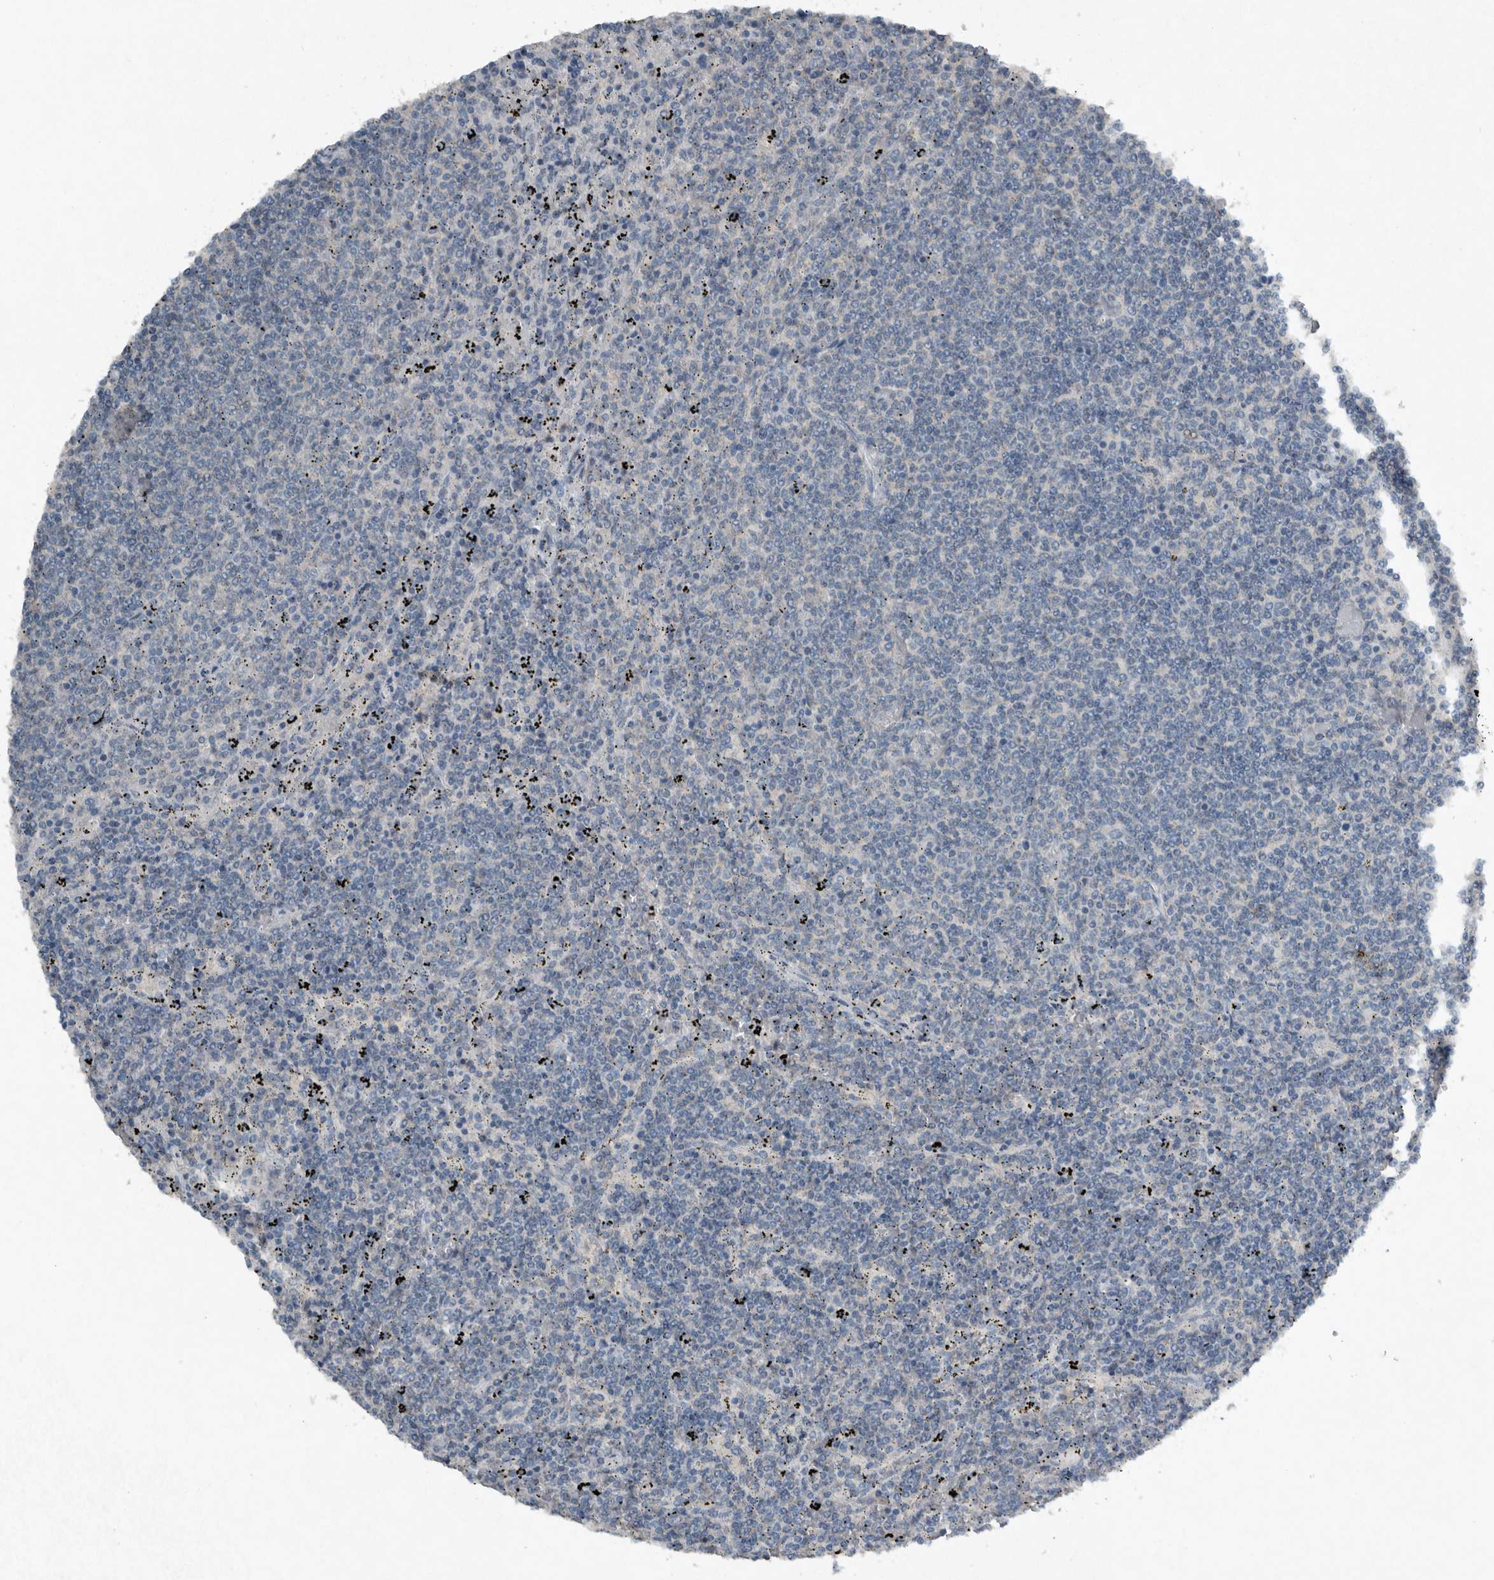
{"staining": {"intensity": "negative", "quantity": "none", "location": "none"}, "tissue": "lymphoma", "cell_type": "Tumor cells", "image_type": "cancer", "snomed": [{"axis": "morphology", "description": "Malignant lymphoma, non-Hodgkin's type, Low grade"}, {"axis": "topography", "description": "Spleen"}], "caption": "DAB (3,3'-diaminobenzidine) immunohistochemical staining of human lymphoma shows no significant positivity in tumor cells.", "gene": "IL20", "patient": {"sex": "female", "age": 50}}